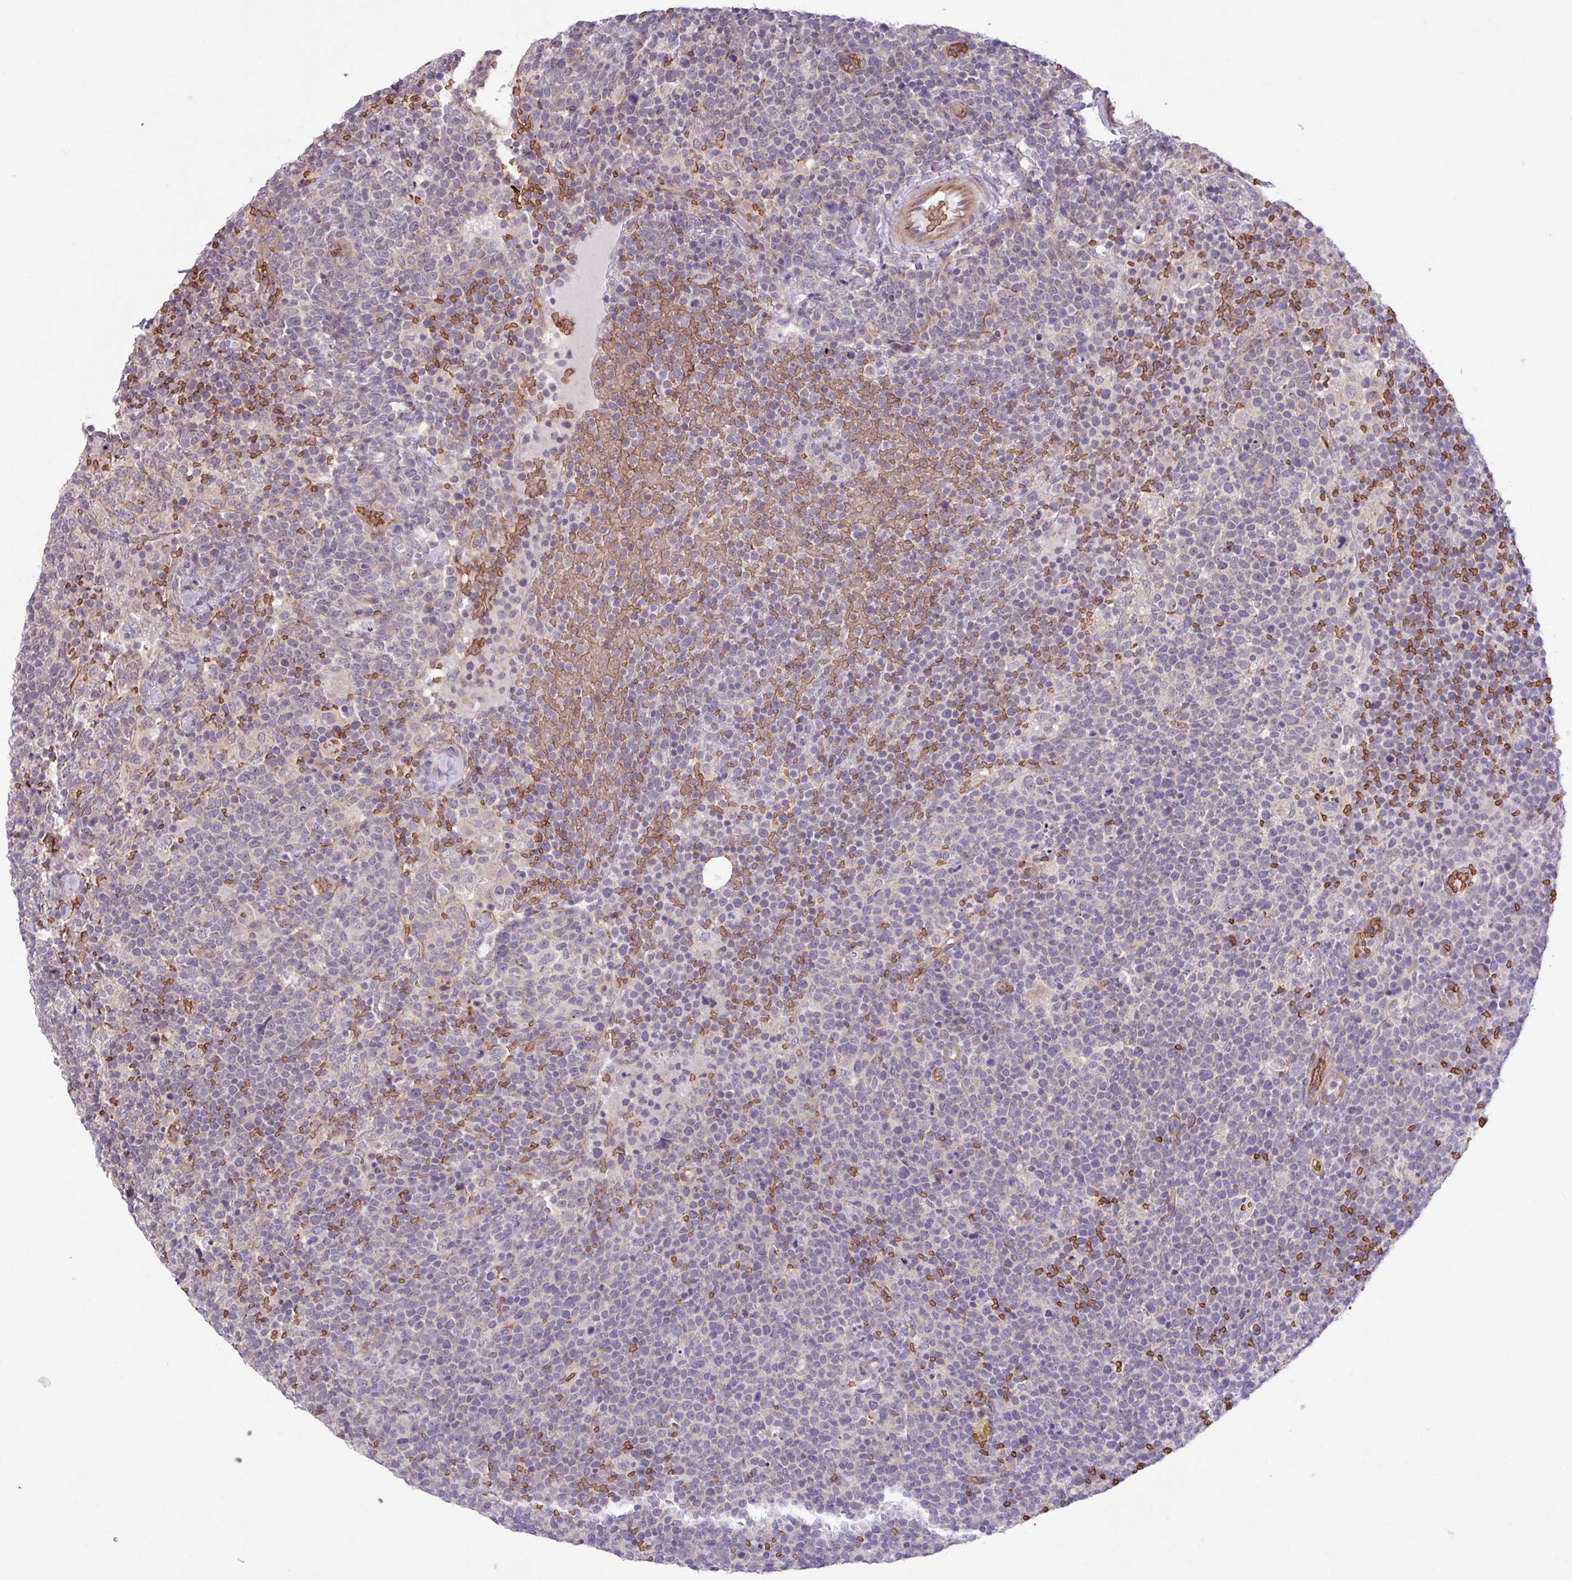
{"staining": {"intensity": "negative", "quantity": "none", "location": "none"}, "tissue": "lymphoma", "cell_type": "Tumor cells", "image_type": "cancer", "snomed": [{"axis": "morphology", "description": "Malignant lymphoma, non-Hodgkin's type, High grade"}, {"axis": "topography", "description": "Lymph node"}], "caption": "A high-resolution photomicrograph shows IHC staining of high-grade malignant lymphoma, non-Hodgkin's type, which demonstrates no significant expression in tumor cells.", "gene": "RAD21L1", "patient": {"sex": "male", "age": 61}}